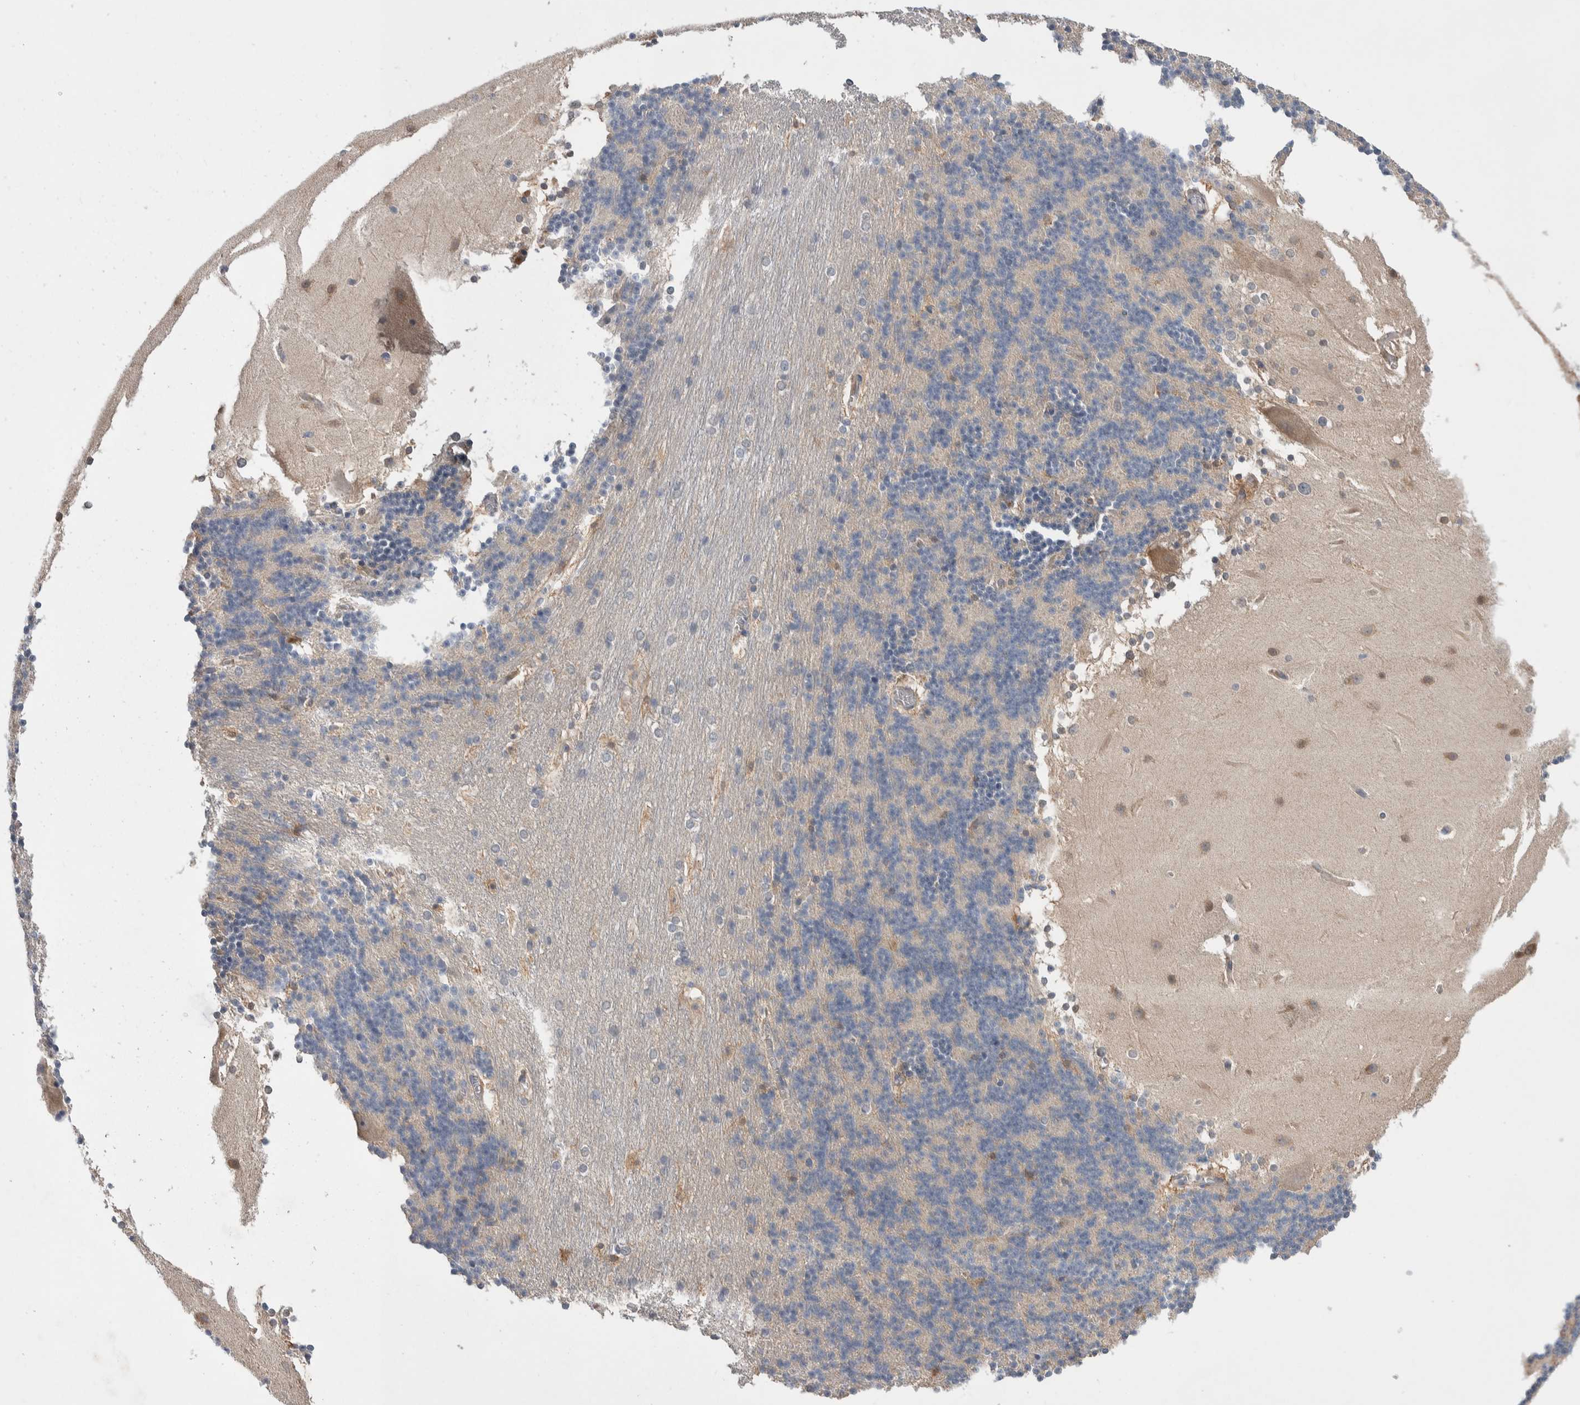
{"staining": {"intensity": "negative", "quantity": "none", "location": "none"}, "tissue": "cerebellum", "cell_type": "Cells in granular layer", "image_type": "normal", "snomed": [{"axis": "morphology", "description": "Normal tissue, NOS"}, {"axis": "topography", "description": "Cerebellum"}], "caption": "There is no significant expression in cells in granular layer of cerebellum. The staining is performed using DAB brown chromogen with nuclei counter-stained in using hematoxylin.", "gene": "CEP131", "patient": {"sex": "female", "age": 19}}